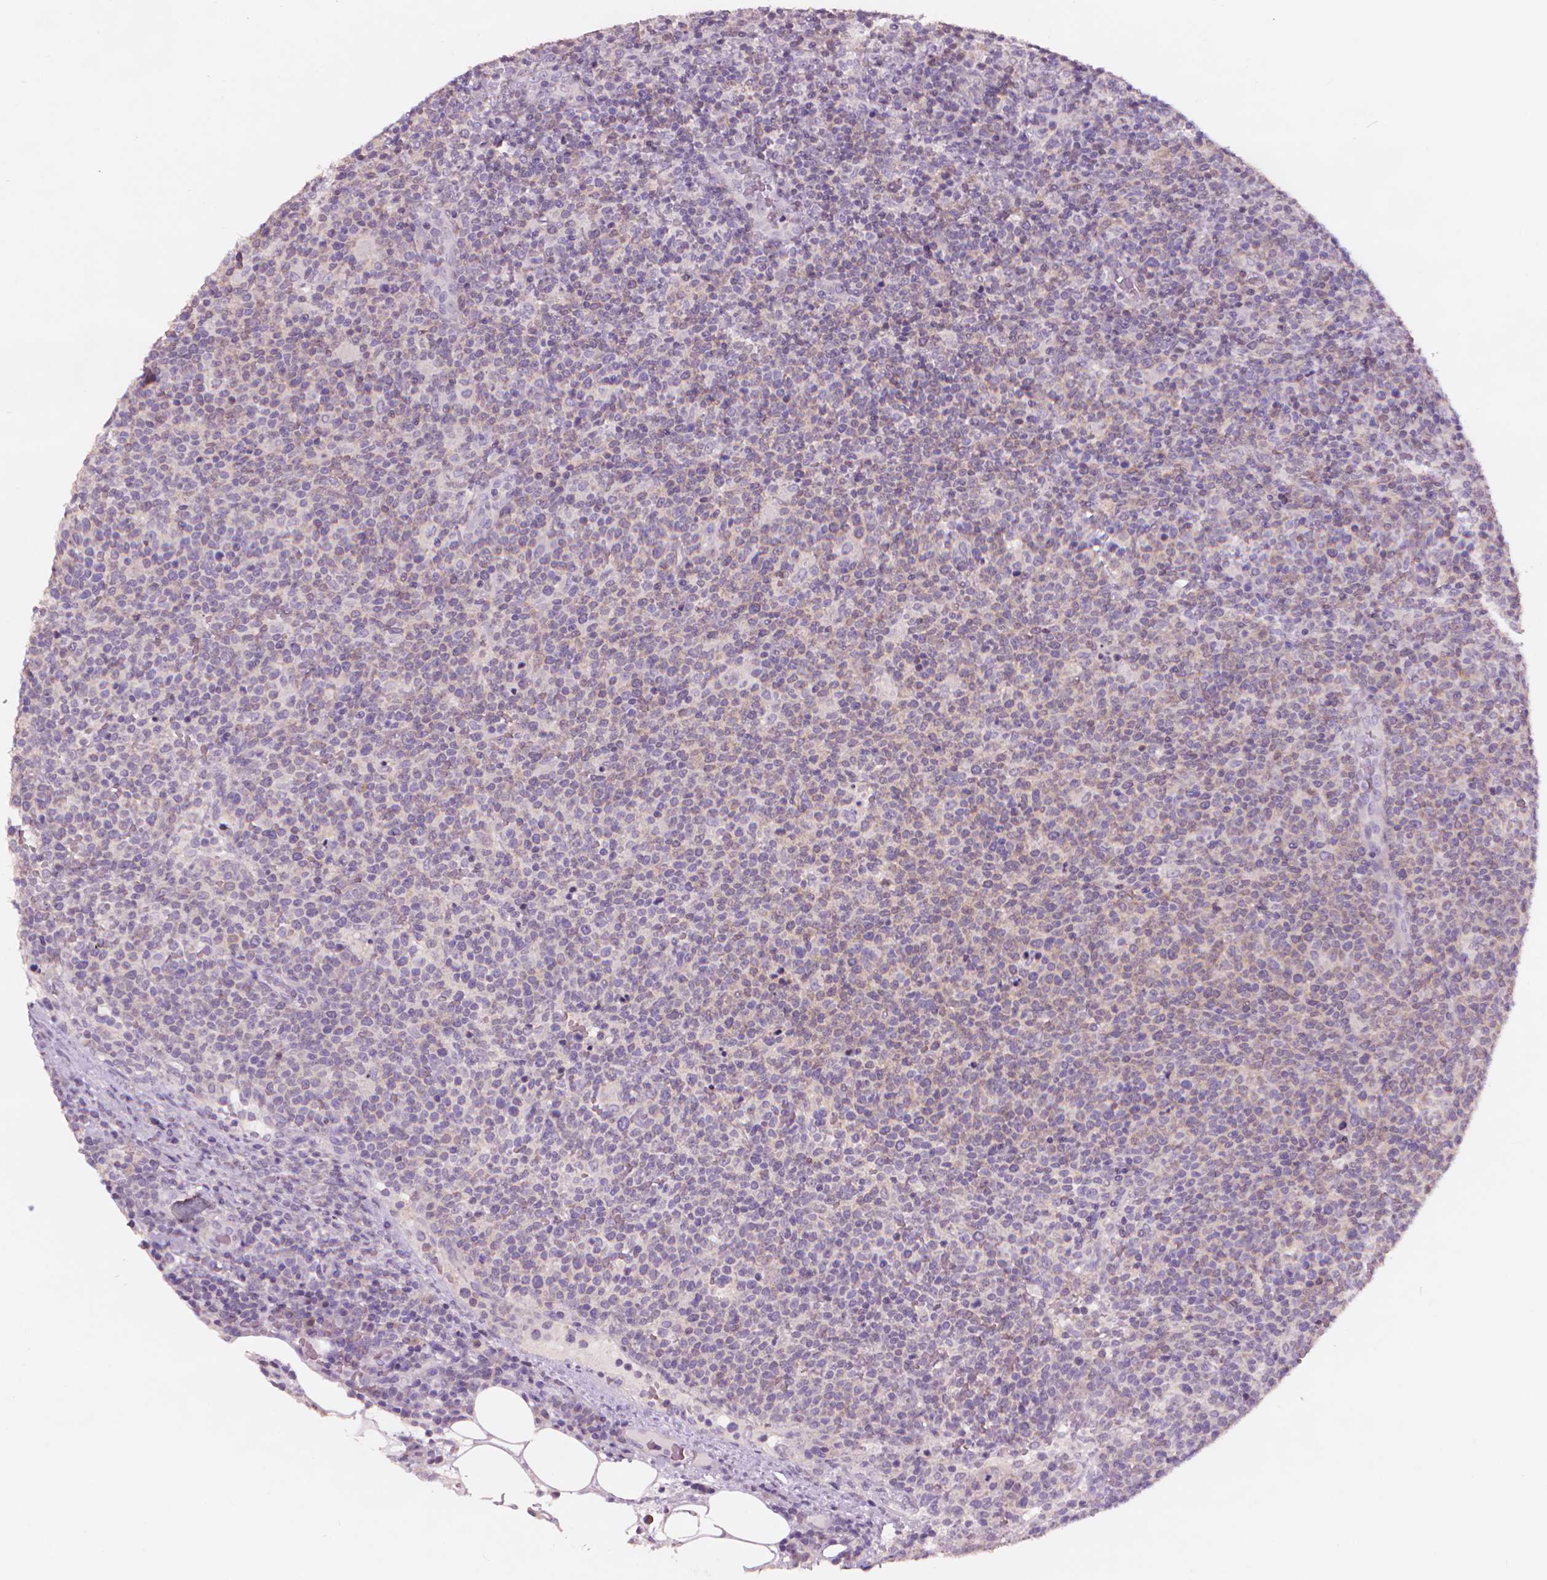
{"staining": {"intensity": "negative", "quantity": "none", "location": "none"}, "tissue": "lymphoma", "cell_type": "Tumor cells", "image_type": "cancer", "snomed": [{"axis": "morphology", "description": "Malignant lymphoma, non-Hodgkin's type, High grade"}, {"axis": "topography", "description": "Lymph node"}], "caption": "There is no significant staining in tumor cells of high-grade malignant lymphoma, non-Hodgkin's type.", "gene": "ENO2", "patient": {"sex": "male", "age": 61}}